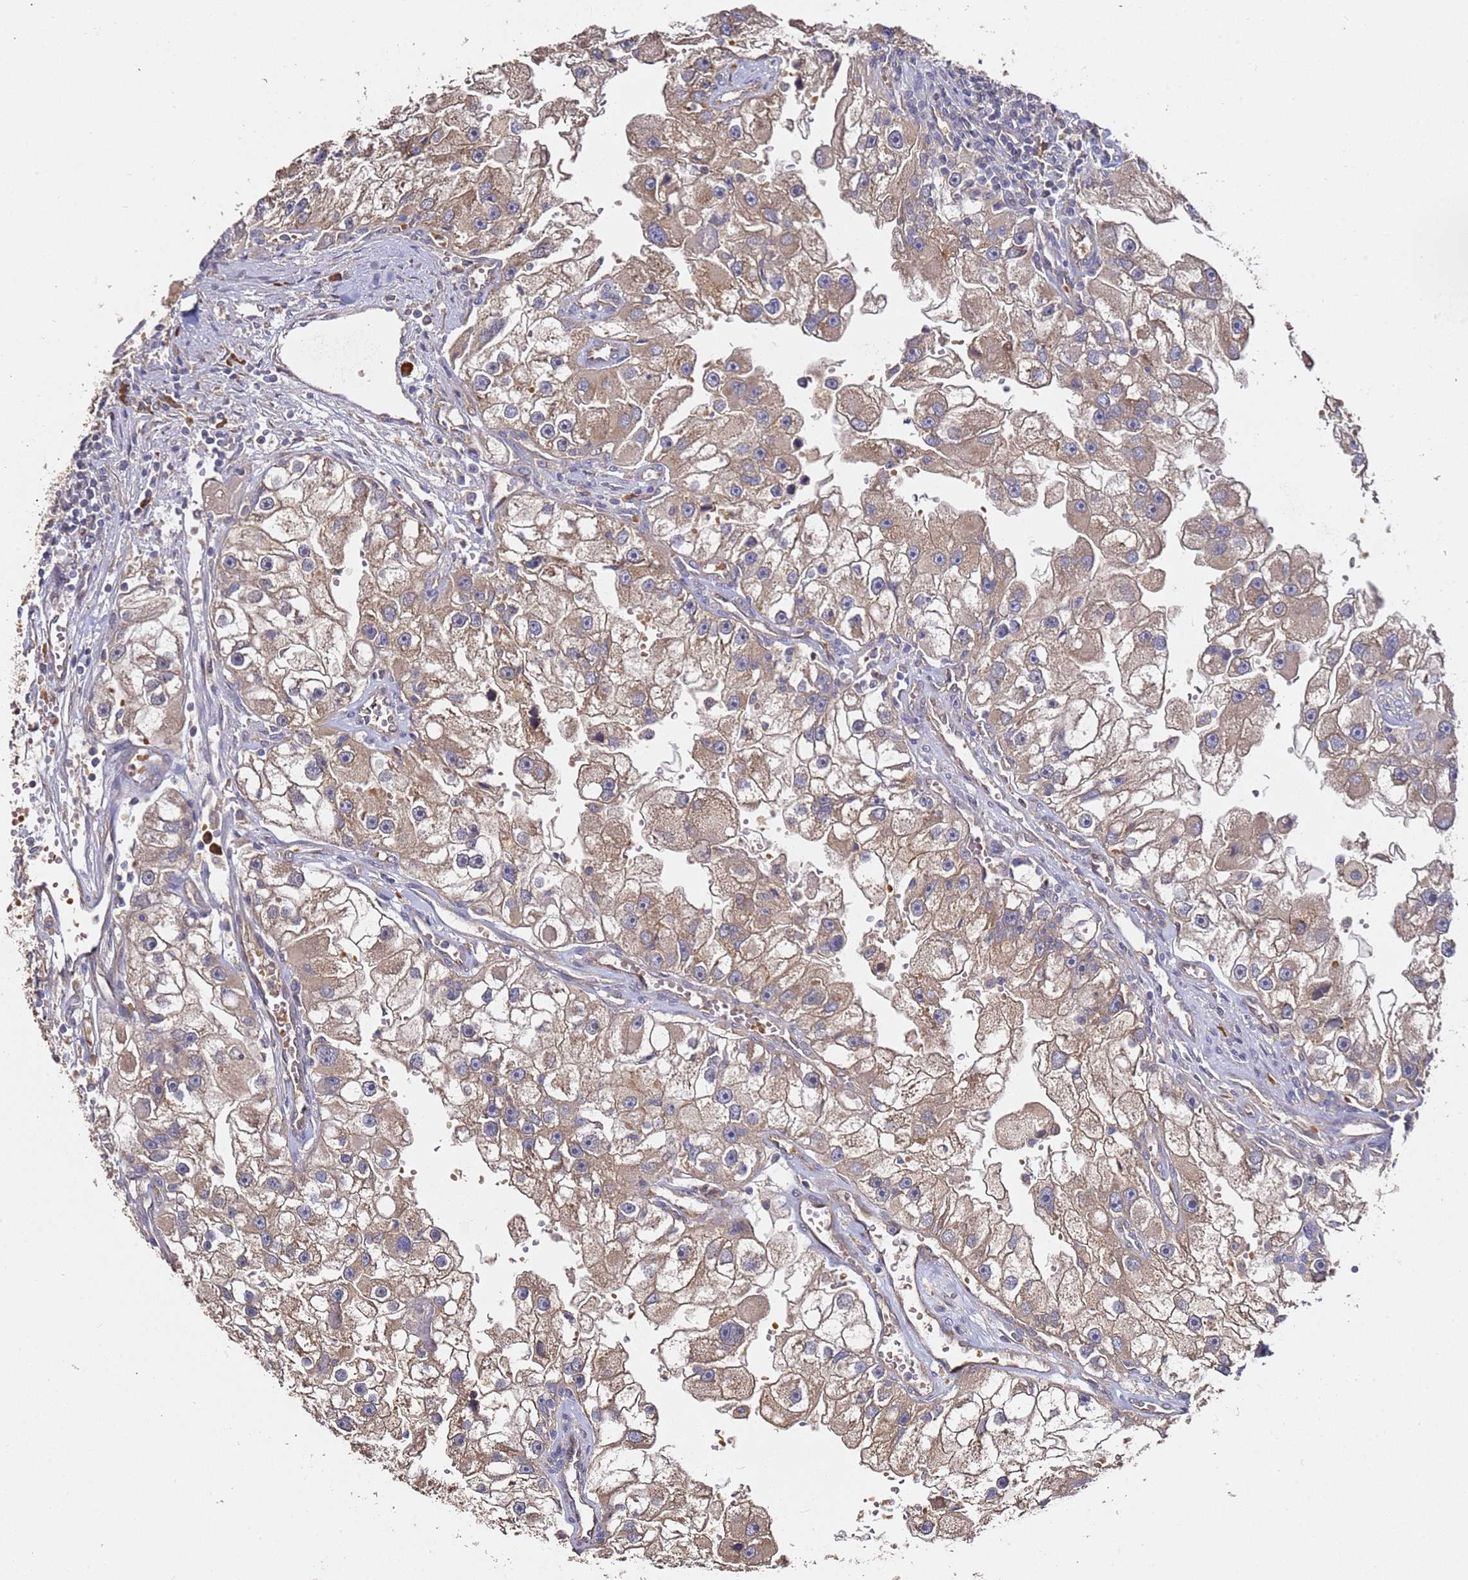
{"staining": {"intensity": "moderate", "quantity": ">75%", "location": "cytoplasmic/membranous"}, "tissue": "renal cancer", "cell_type": "Tumor cells", "image_type": "cancer", "snomed": [{"axis": "morphology", "description": "Adenocarcinoma, NOS"}, {"axis": "topography", "description": "Kidney"}], "caption": "About >75% of tumor cells in human renal cancer exhibit moderate cytoplasmic/membranous protein expression as visualized by brown immunohistochemical staining.", "gene": "OSBPL2", "patient": {"sex": "male", "age": 63}}